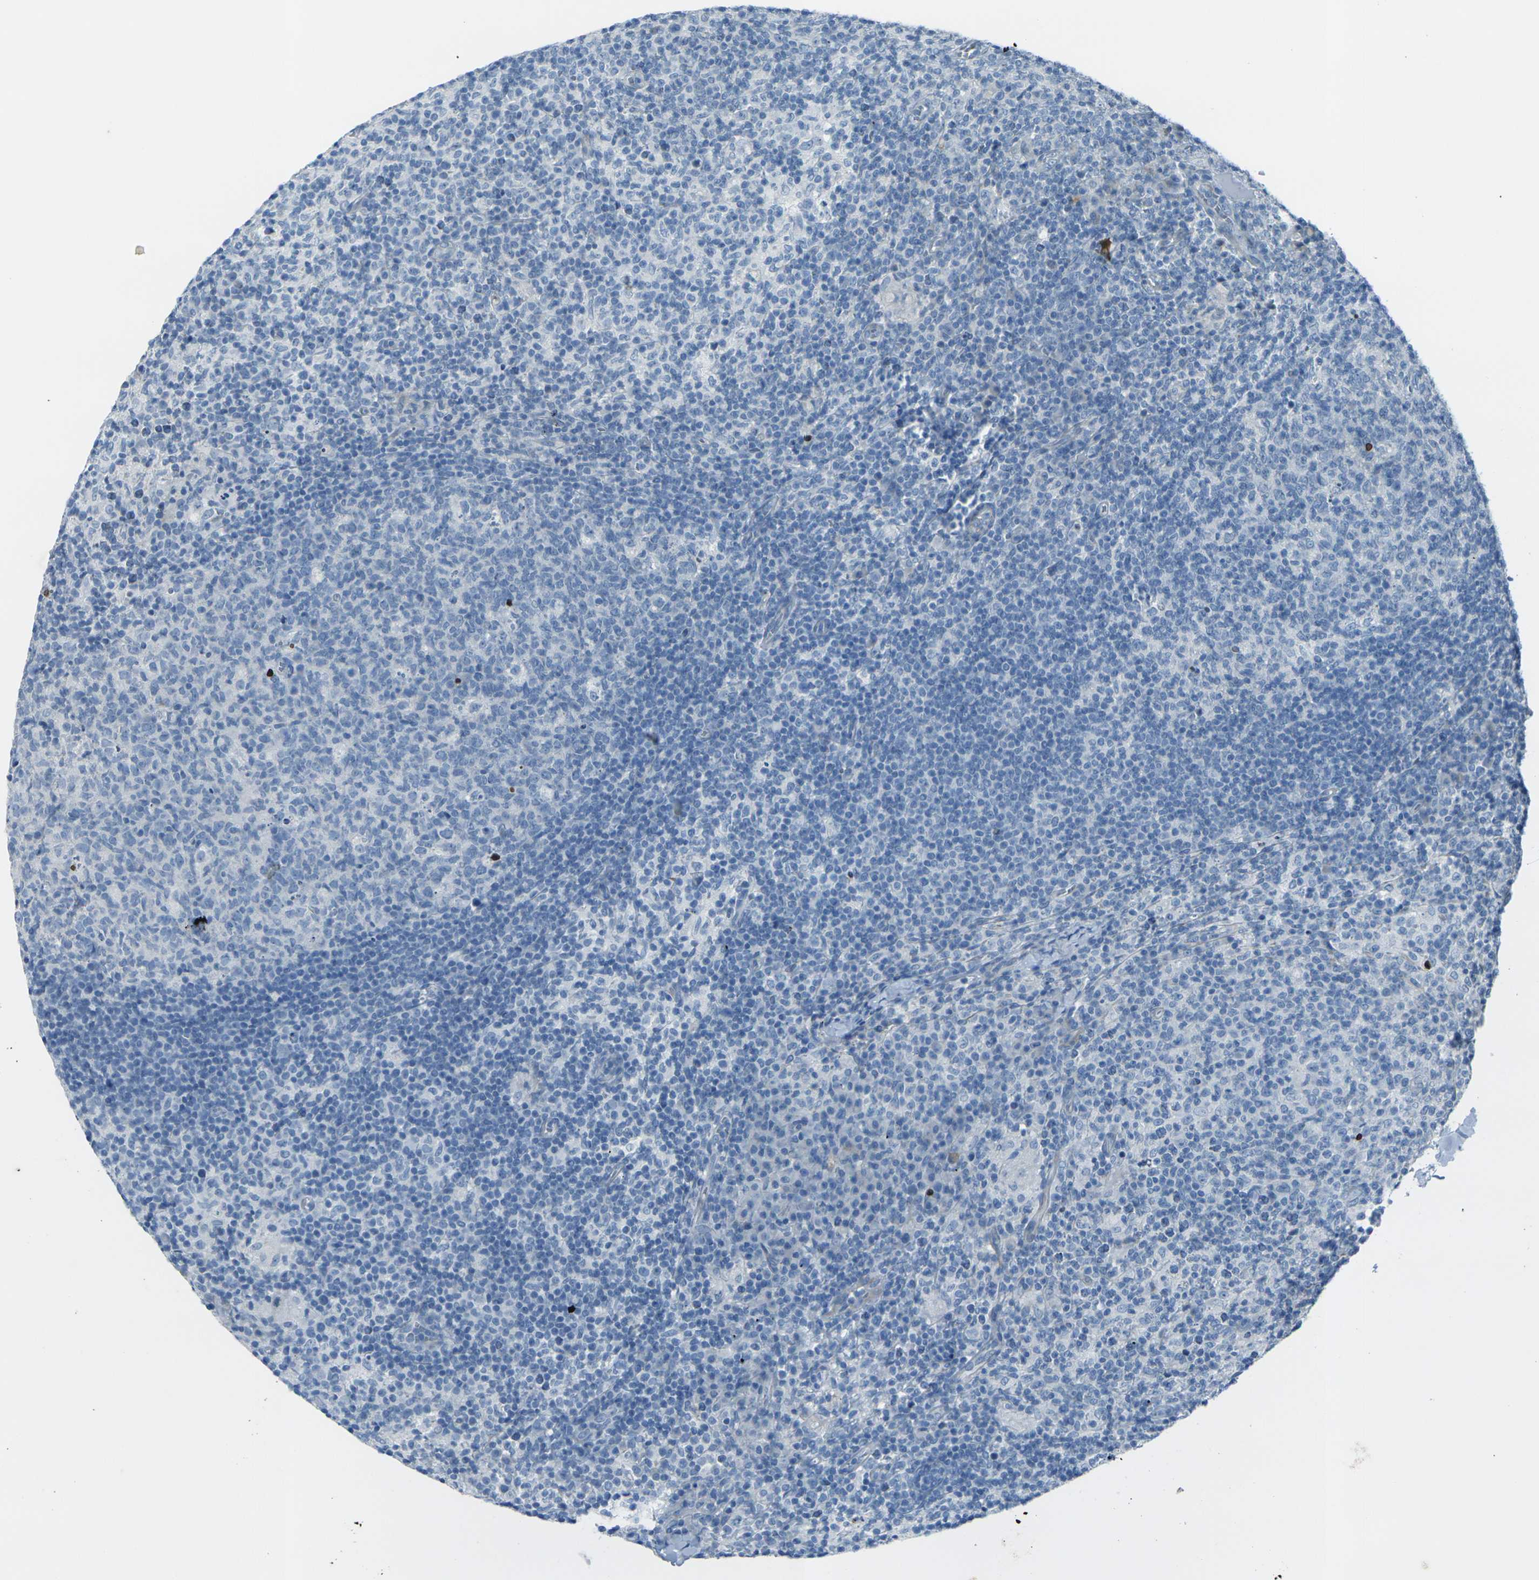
{"staining": {"intensity": "negative", "quantity": "none", "location": "none"}, "tissue": "lymph node", "cell_type": "Germinal center cells", "image_type": "normal", "snomed": [{"axis": "morphology", "description": "Normal tissue, NOS"}, {"axis": "morphology", "description": "Inflammation, NOS"}, {"axis": "topography", "description": "Lymph node"}], "caption": "Protein analysis of unremarkable lymph node demonstrates no significant positivity in germinal center cells.", "gene": "ANKRD46", "patient": {"sex": "male", "age": 55}}